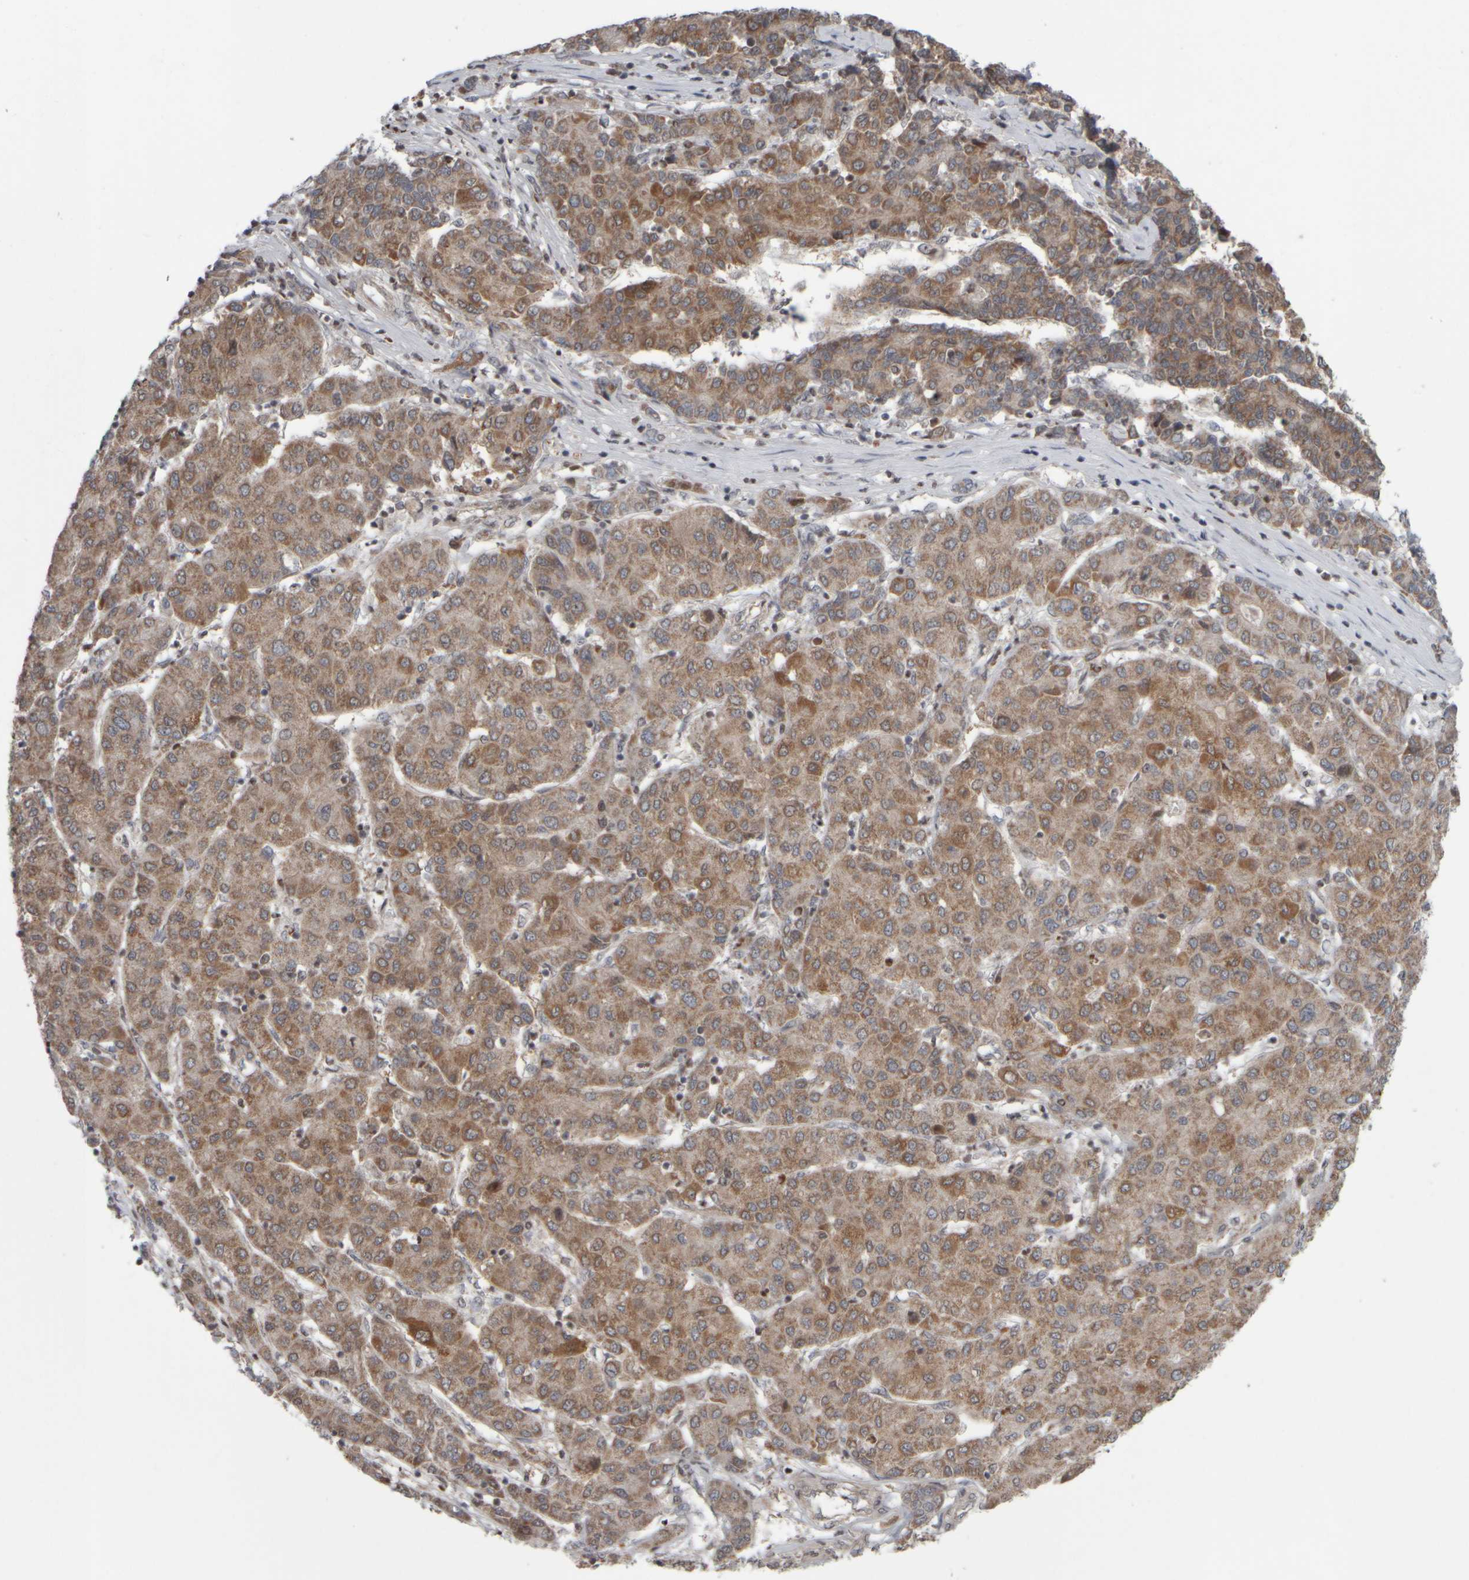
{"staining": {"intensity": "moderate", "quantity": ">75%", "location": "cytoplasmic/membranous"}, "tissue": "liver cancer", "cell_type": "Tumor cells", "image_type": "cancer", "snomed": [{"axis": "morphology", "description": "Carcinoma, Hepatocellular, NOS"}, {"axis": "topography", "description": "Liver"}], "caption": "Liver cancer stained with DAB (3,3'-diaminobenzidine) immunohistochemistry (IHC) displays medium levels of moderate cytoplasmic/membranous staining in approximately >75% of tumor cells. Ihc stains the protein of interest in brown and the nuclei are stained blue.", "gene": "CWC27", "patient": {"sex": "male", "age": 65}}